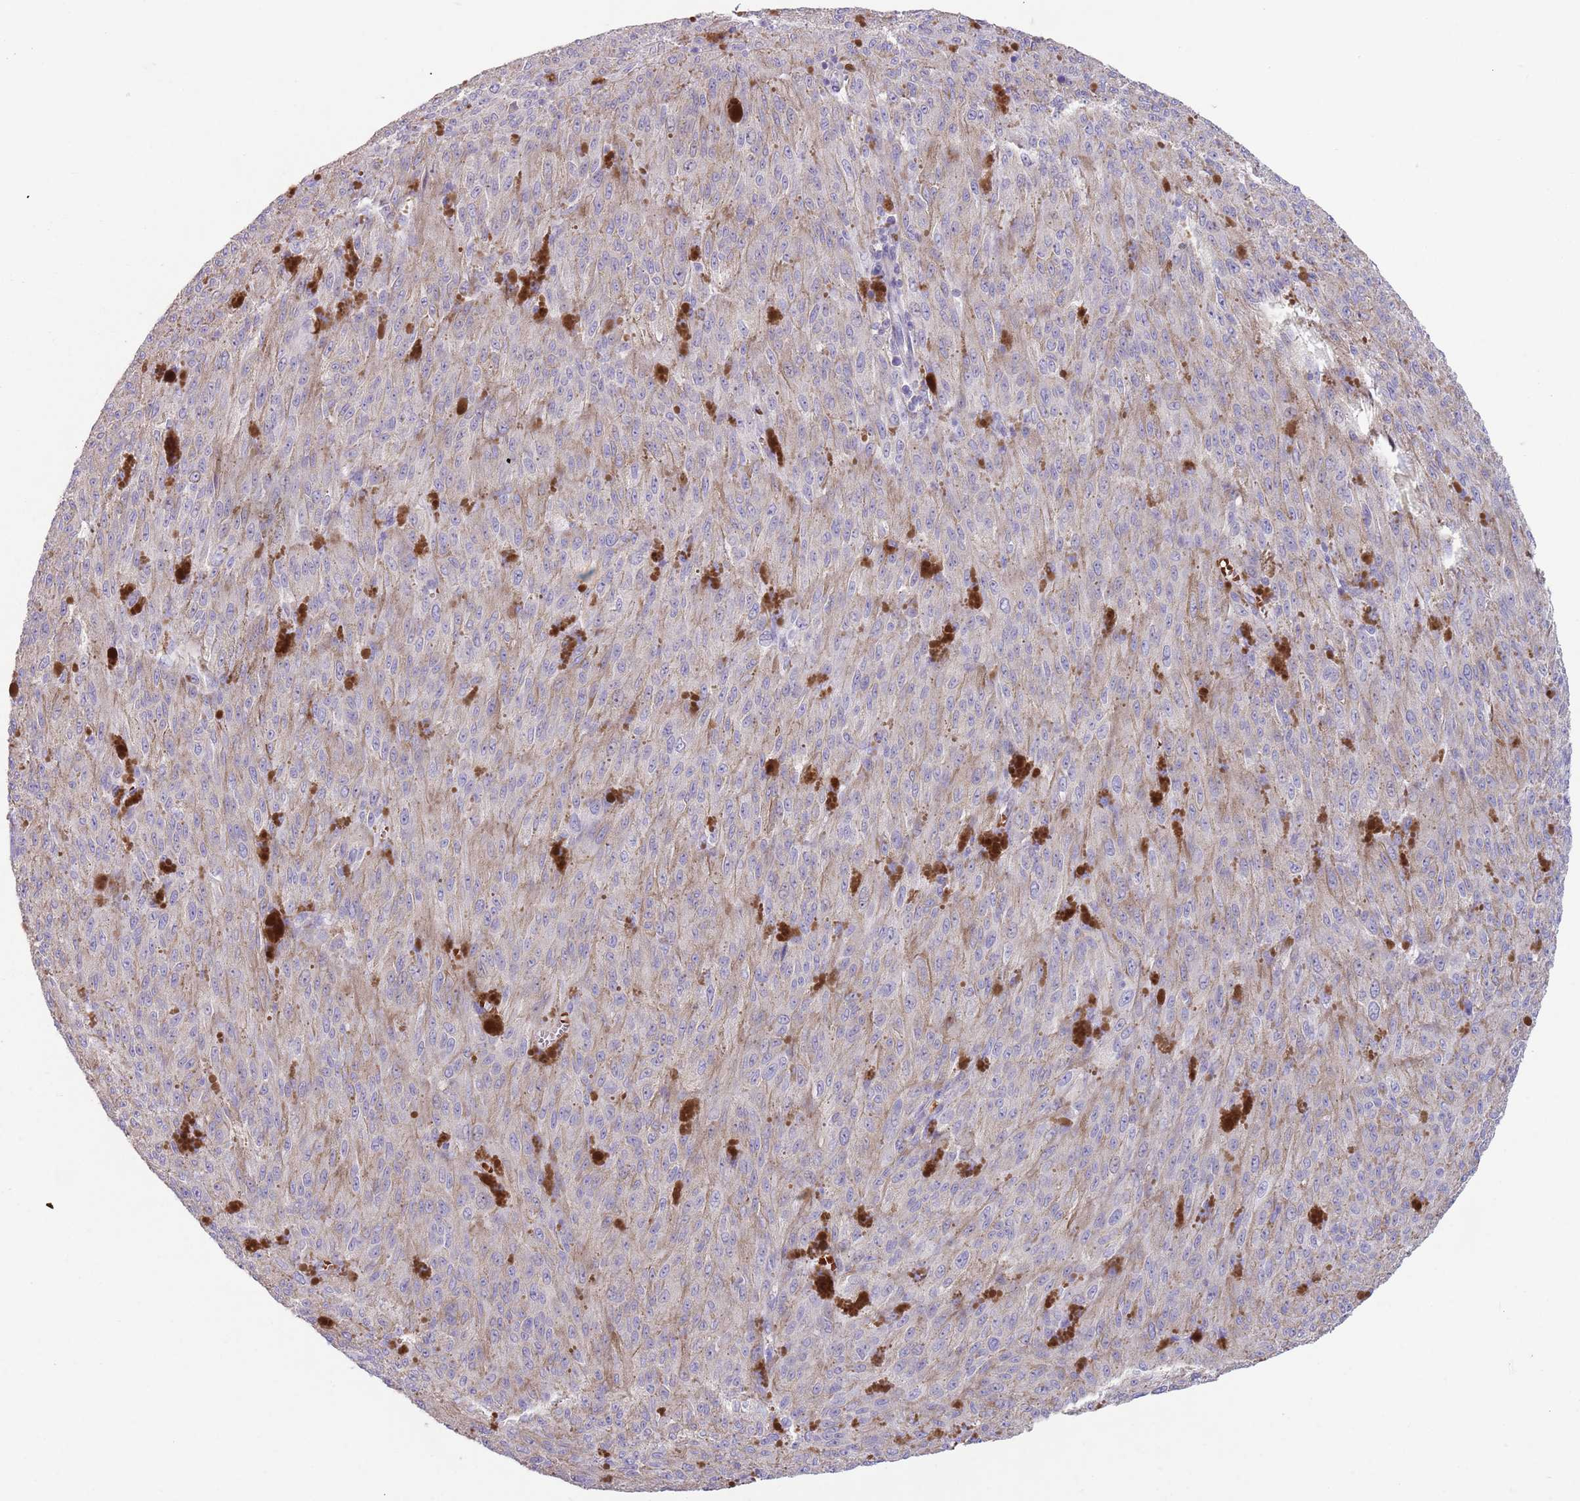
{"staining": {"intensity": "negative", "quantity": "none", "location": "none"}, "tissue": "melanoma", "cell_type": "Tumor cells", "image_type": "cancer", "snomed": [{"axis": "morphology", "description": "Malignant melanoma, NOS"}, {"axis": "topography", "description": "Skin"}], "caption": "This is an IHC histopathology image of human melanoma. There is no staining in tumor cells.", "gene": "ZNF14", "patient": {"sex": "female", "age": 52}}